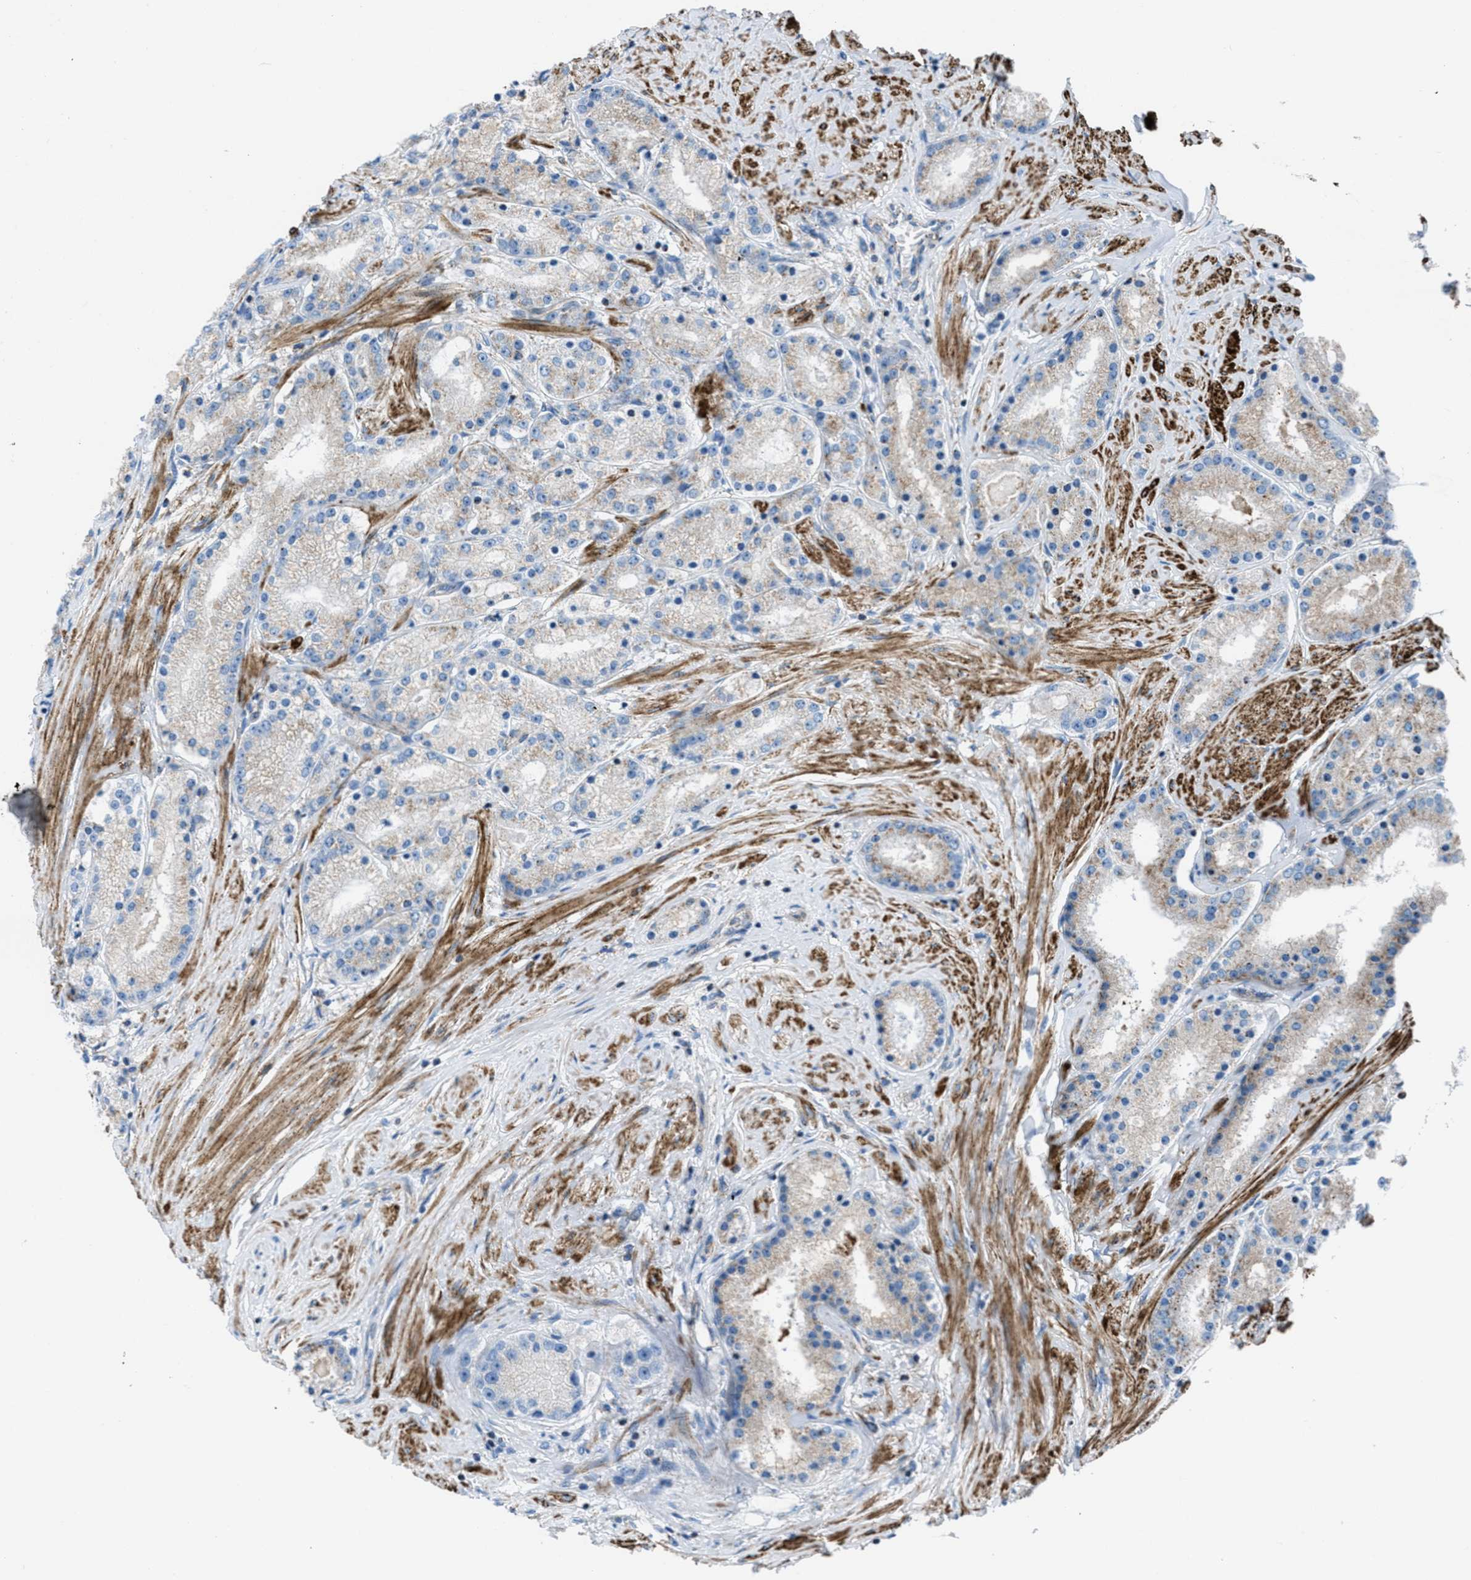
{"staining": {"intensity": "weak", "quantity": "25%-75%", "location": "cytoplasmic/membranous"}, "tissue": "prostate cancer", "cell_type": "Tumor cells", "image_type": "cancer", "snomed": [{"axis": "morphology", "description": "Adenocarcinoma, Low grade"}, {"axis": "topography", "description": "Prostate"}], "caption": "Human adenocarcinoma (low-grade) (prostate) stained with a brown dye shows weak cytoplasmic/membranous positive staining in approximately 25%-75% of tumor cells.", "gene": "MFSD13A", "patient": {"sex": "male", "age": 63}}